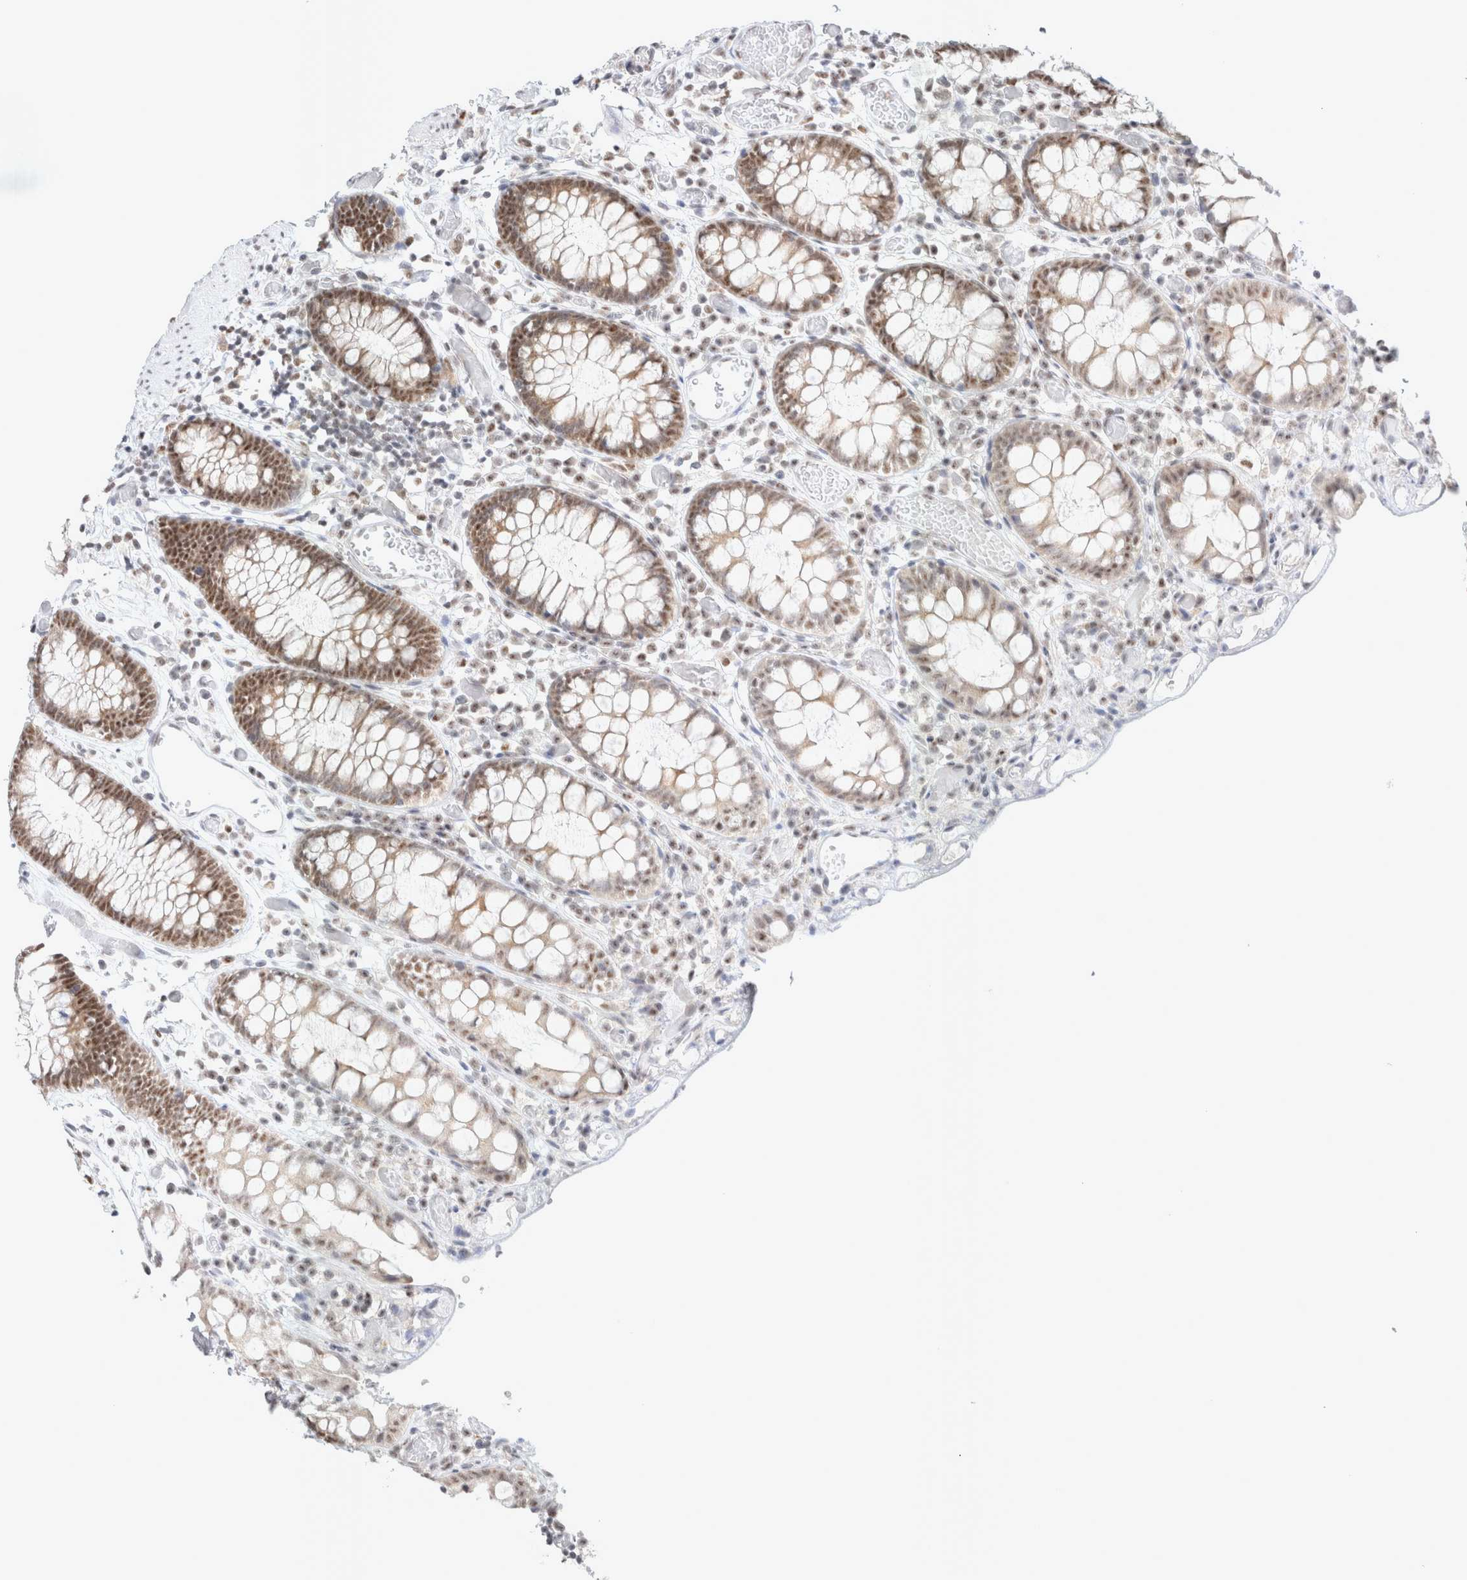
{"staining": {"intensity": "weak", "quantity": "25%-75%", "location": "nuclear"}, "tissue": "colon", "cell_type": "Endothelial cells", "image_type": "normal", "snomed": [{"axis": "morphology", "description": "Normal tissue, NOS"}, {"axis": "topography", "description": "Colon"}], "caption": "The image shows a brown stain indicating the presence of a protein in the nuclear of endothelial cells in colon.", "gene": "TRMT12", "patient": {"sex": "male", "age": 14}}